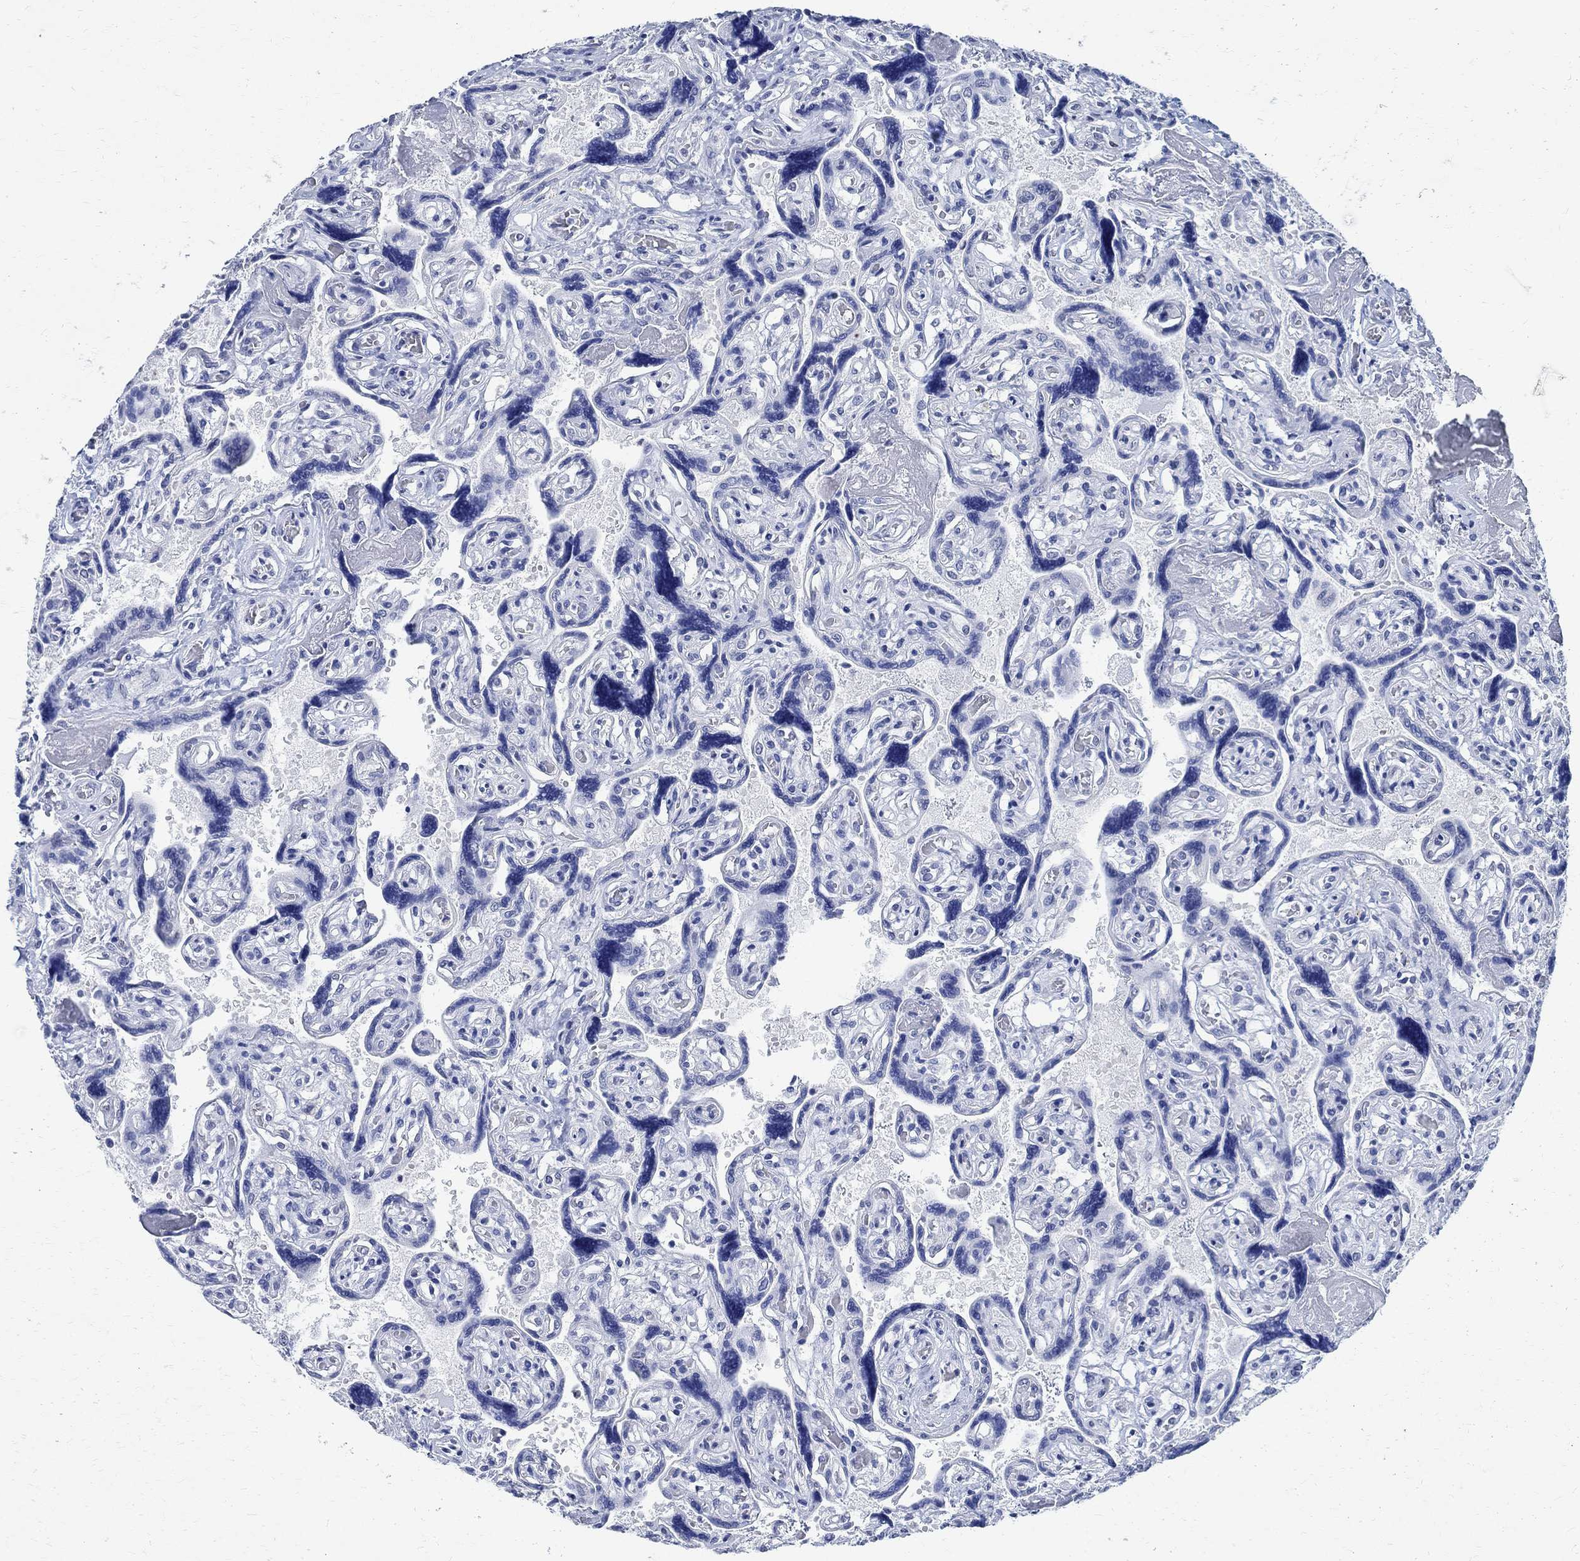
{"staining": {"intensity": "negative", "quantity": "none", "location": "none"}, "tissue": "placenta", "cell_type": "Decidual cells", "image_type": "normal", "snomed": [{"axis": "morphology", "description": "Normal tissue, NOS"}, {"axis": "topography", "description": "Placenta"}], "caption": "Histopathology image shows no protein positivity in decidual cells of unremarkable placenta. (DAB IHC, high magnification).", "gene": "TMEM221", "patient": {"sex": "female", "age": 32}}